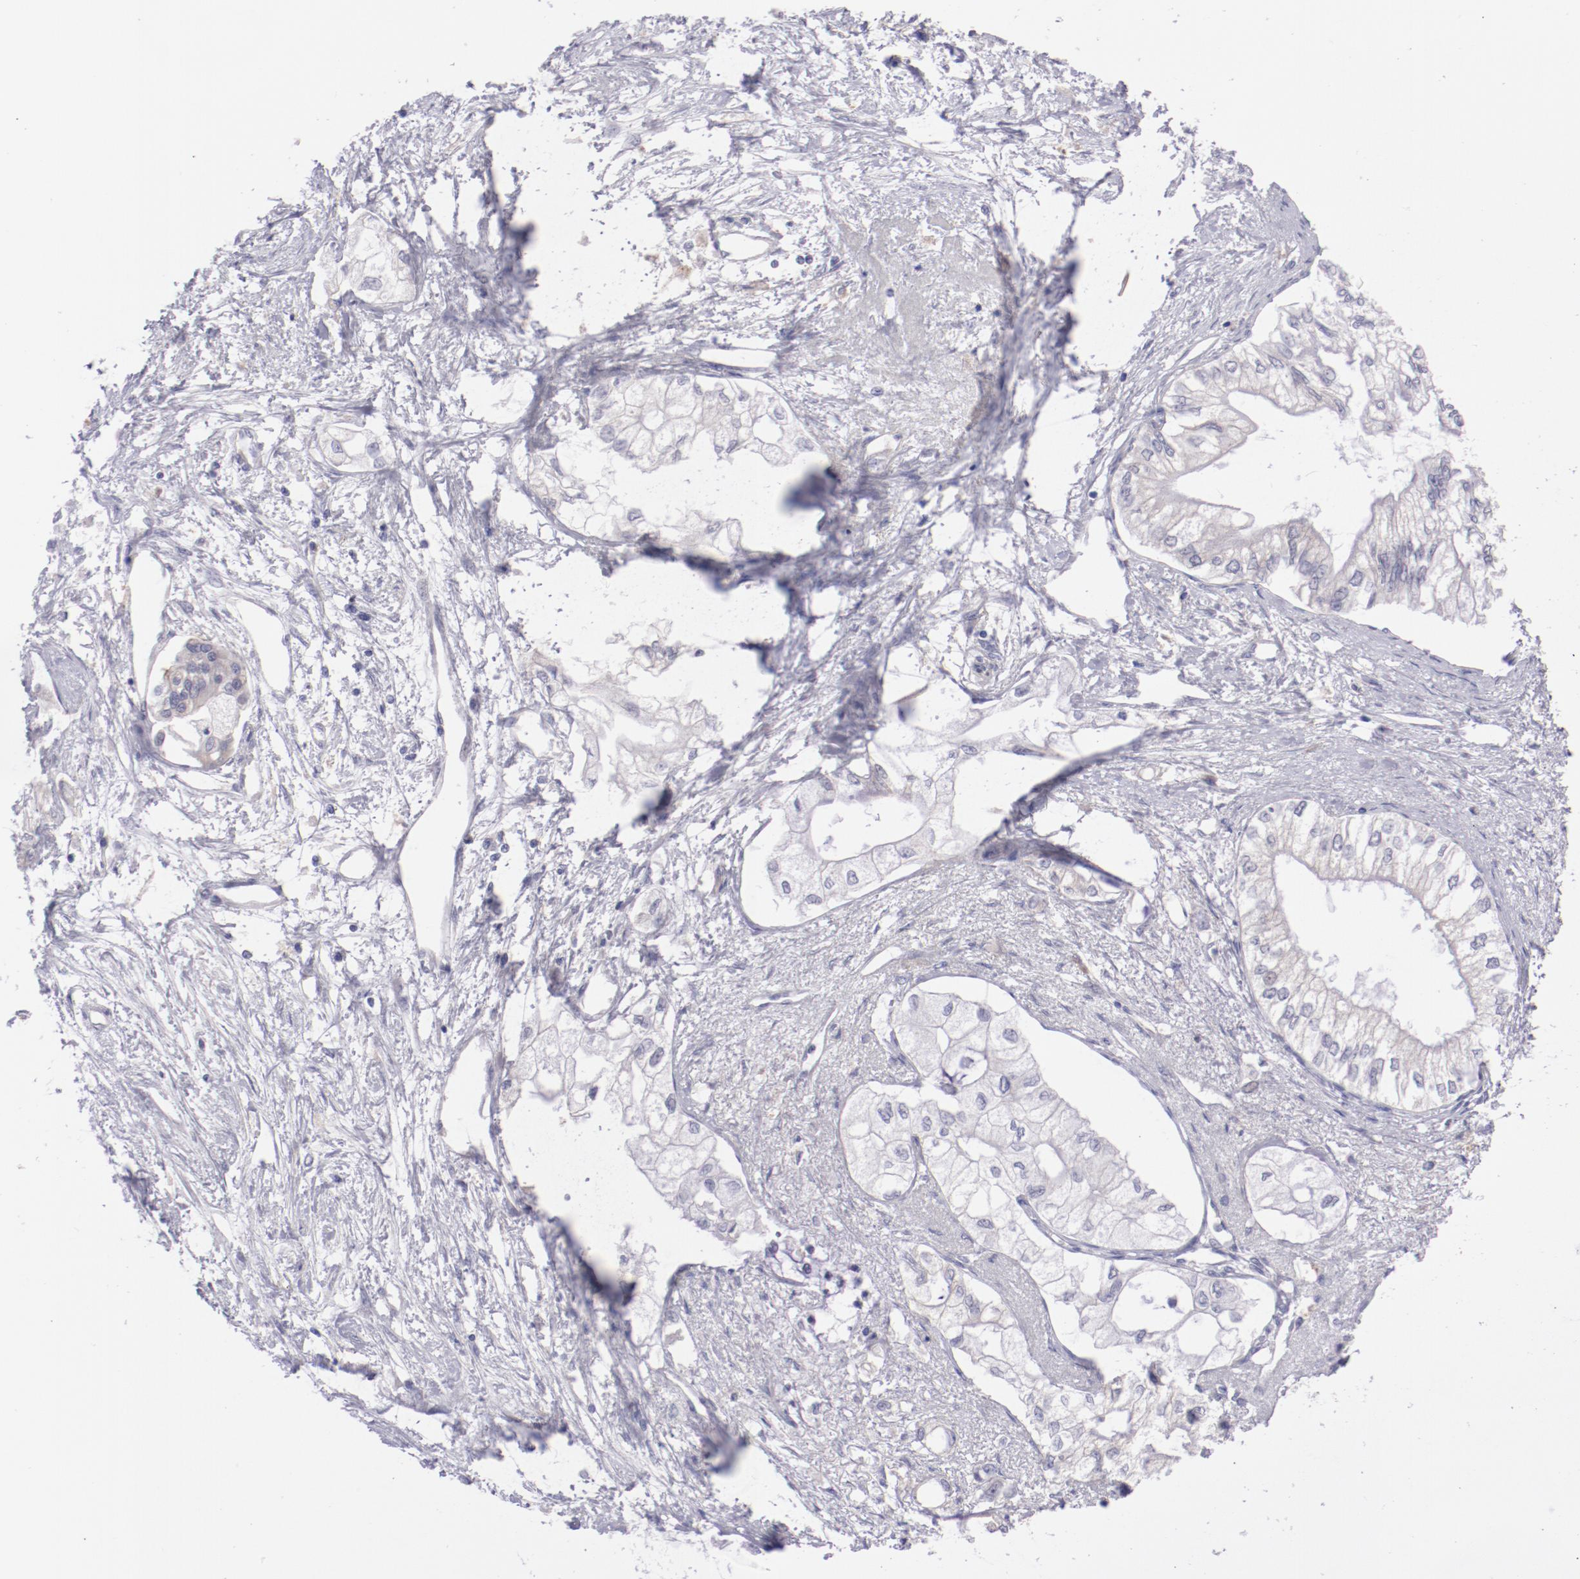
{"staining": {"intensity": "negative", "quantity": "none", "location": "none"}, "tissue": "pancreatic cancer", "cell_type": "Tumor cells", "image_type": "cancer", "snomed": [{"axis": "morphology", "description": "Adenocarcinoma, NOS"}, {"axis": "topography", "description": "Pancreas"}], "caption": "This is an IHC image of adenocarcinoma (pancreatic). There is no expression in tumor cells.", "gene": "TRAF3", "patient": {"sex": "male", "age": 79}}